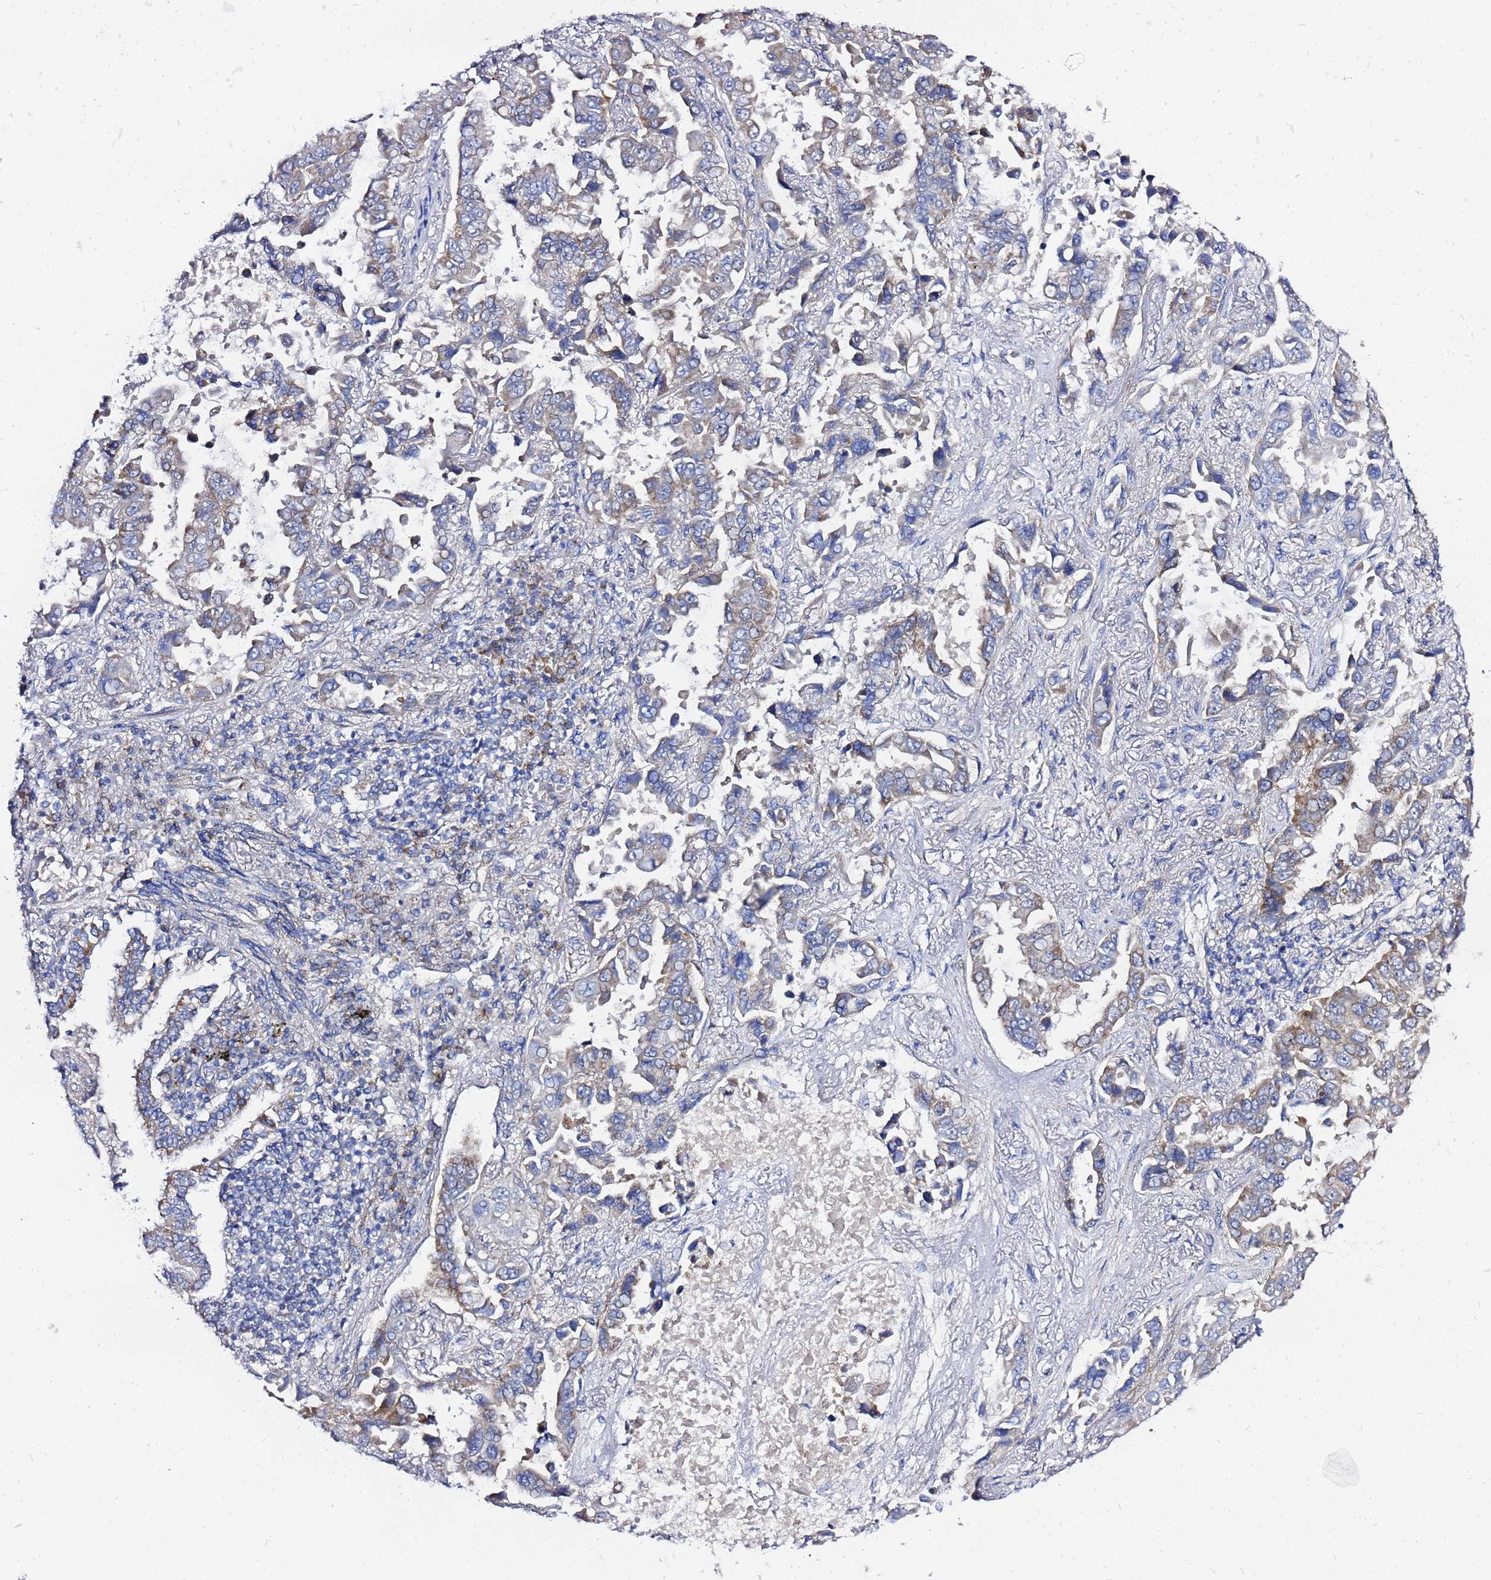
{"staining": {"intensity": "moderate", "quantity": "25%-75%", "location": "cytoplasmic/membranous"}, "tissue": "lung cancer", "cell_type": "Tumor cells", "image_type": "cancer", "snomed": [{"axis": "morphology", "description": "Adenocarcinoma, NOS"}, {"axis": "topography", "description": "Lung"}], "caption": "Immunohistochemistry (IHC) (DAB) staining of human adenocarcinoma (lung) exhibits moderate cytoplasmic/membranous protein expression in about 25%-75% of tumor cells.", "gene": "FAHD2A", "patient": {"sex": "male", "age": 64}}